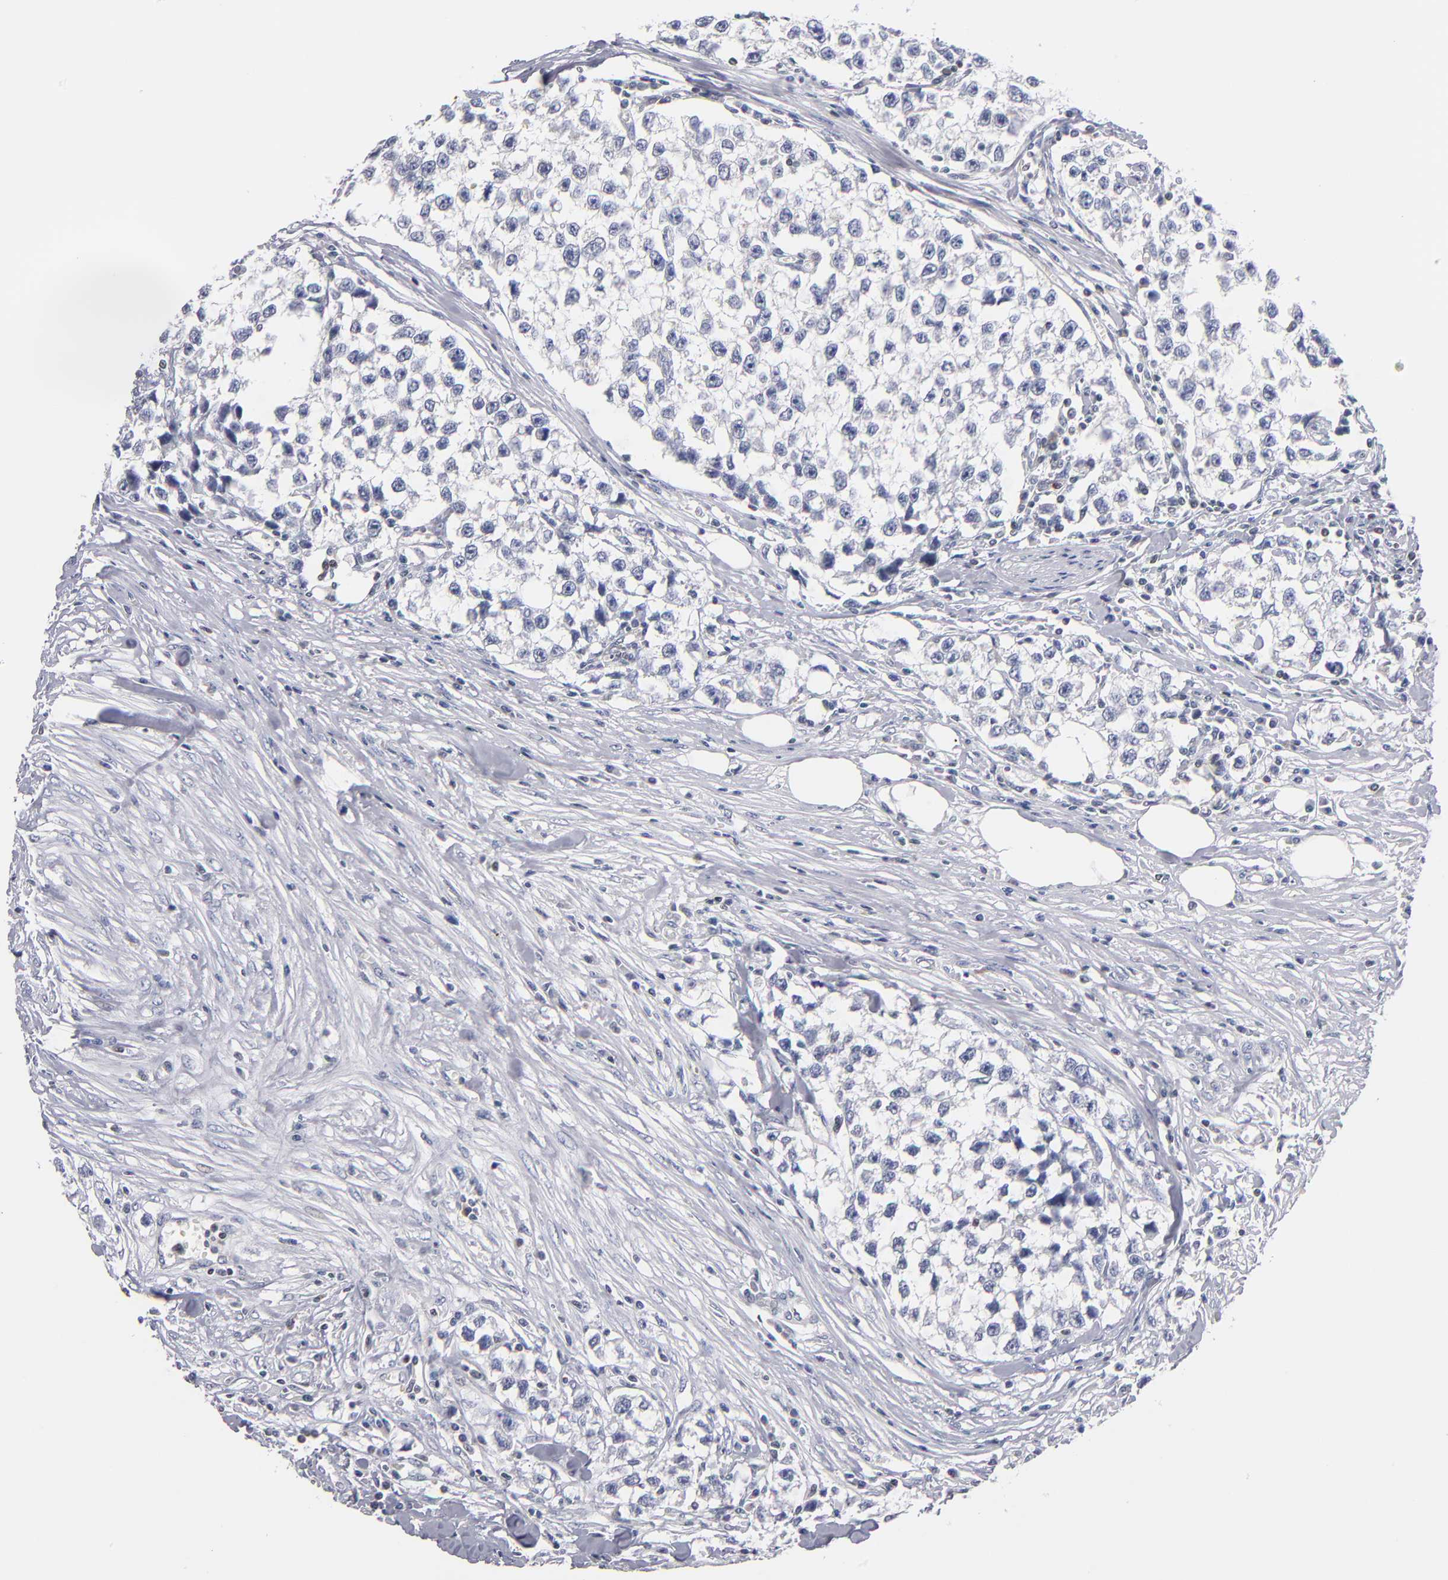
{"staining": {"intensity": "negative", "quantity": "none", "location": "none"}, "tissue": "testis cancer", "cell_type": "Tumor cells", "image_type": "cancer", "snomed": [{"axis": "morphology", "description": "Seminoma, NOS"}, {"axis": "morphology", "description": "Carcinoma, Embryonal, NOS"}, {"axis": "topography", "description": "Testis"}], "caption": "The IHC micrograph has no significant positivity in tumor cells of testis seminoma tissue.", "gene": "ODF2", "patient": {"sex": "male", "age": 30}}